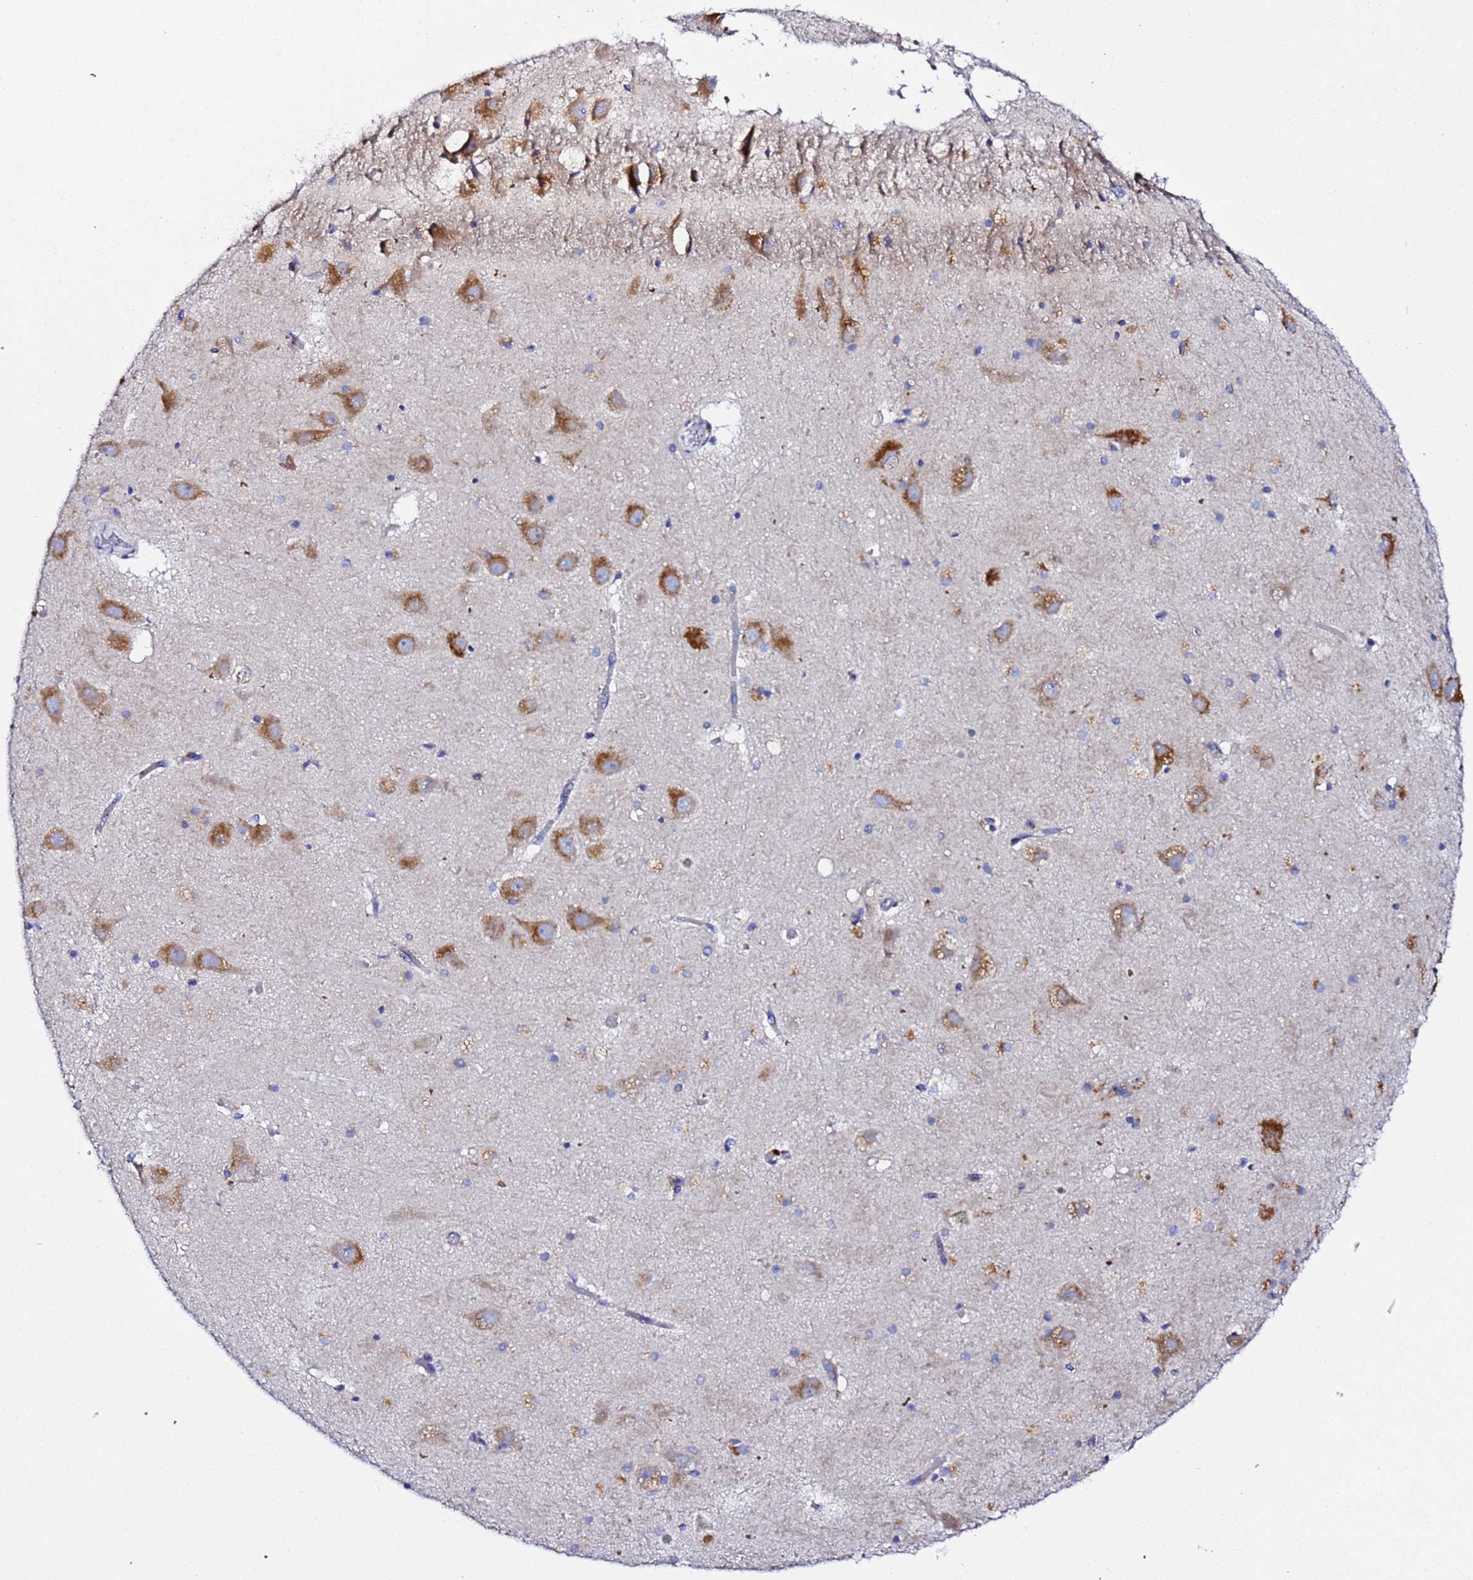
{"staining": {"intensity": "negative", "quantity": "none", "location": "none"}, "tissue": "hippocampus", "cell_type": "Glial cells", "image_type": "normal", "snomed": [{"axis": "morphology", "description": "Normal tissue, NOS"}, {"axis": "topography", "description": "Hippocampus"}], "caption": "Immunohistochemistry histopathology image of normal human hippocampus stained for a protein (brown), which shows no positivity in glial cells. (Stains: DAB immunohistochemistry with hematoxylin counter stain, Microscopy: brightfield microscopy at high magnification).", "gene": "VTI1B", "patient": {"sex": "female", "age": 52}}